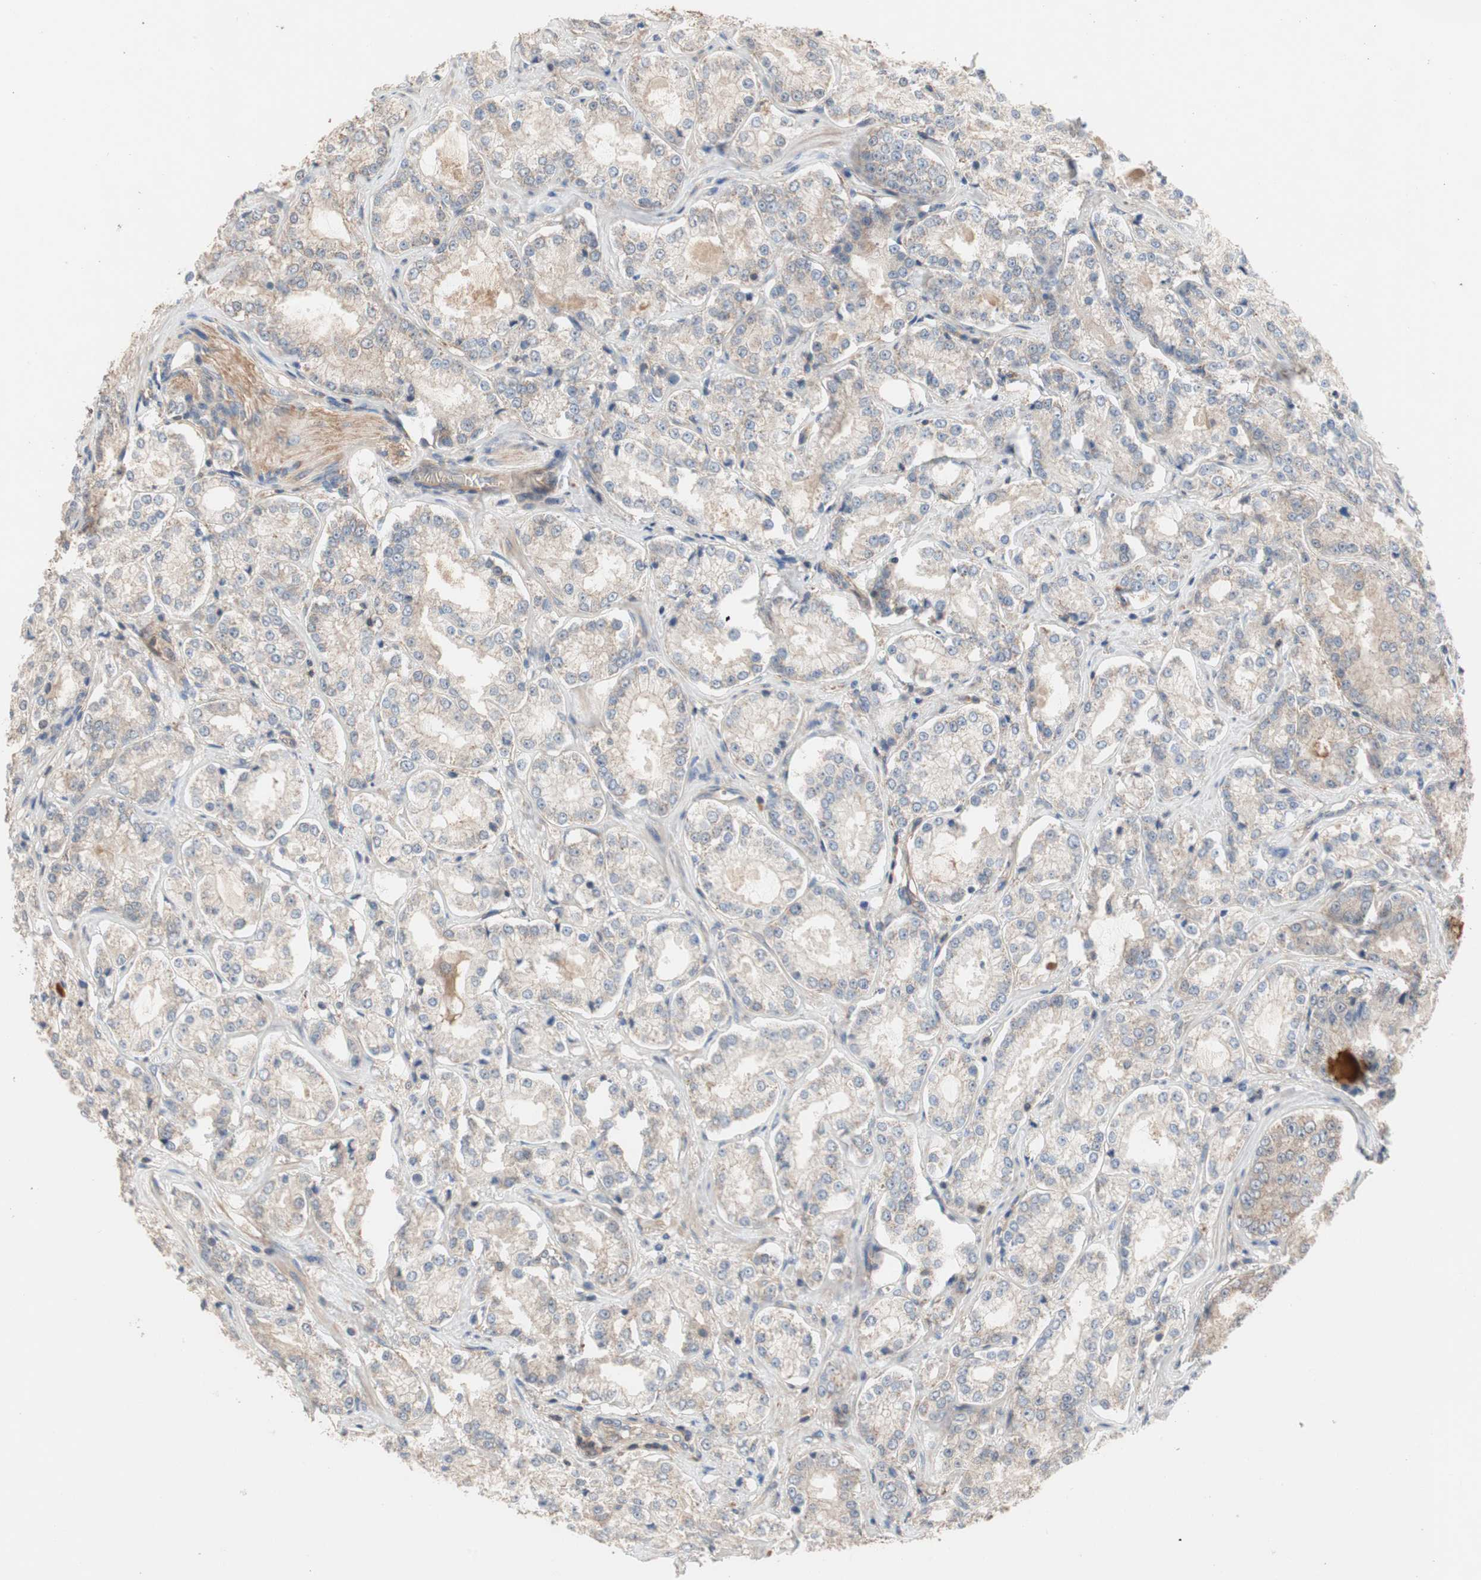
{"staining": {"intensity": "weak", "quantity": ">75%", "location": "cytoplasmic/membranous"}, "tissue": "prostate cancer", "cell_type": "Tumor cells", "image_type": "cancer", "snomed": [{"axis": "morphology", "description": "Adenocarcinoma, High grade"}, {"axis": "topography", "description": "Prostate"}], "caption": "There is low levels of weak cytoplasmic/membranous staining in tumor cells of high-grade adenocarcinoma (prostate), as demonstrated by immunohistochemical staining (brown color).", "gene": "MAP4K2", "patient": {"sex": "male", "age": 73}}